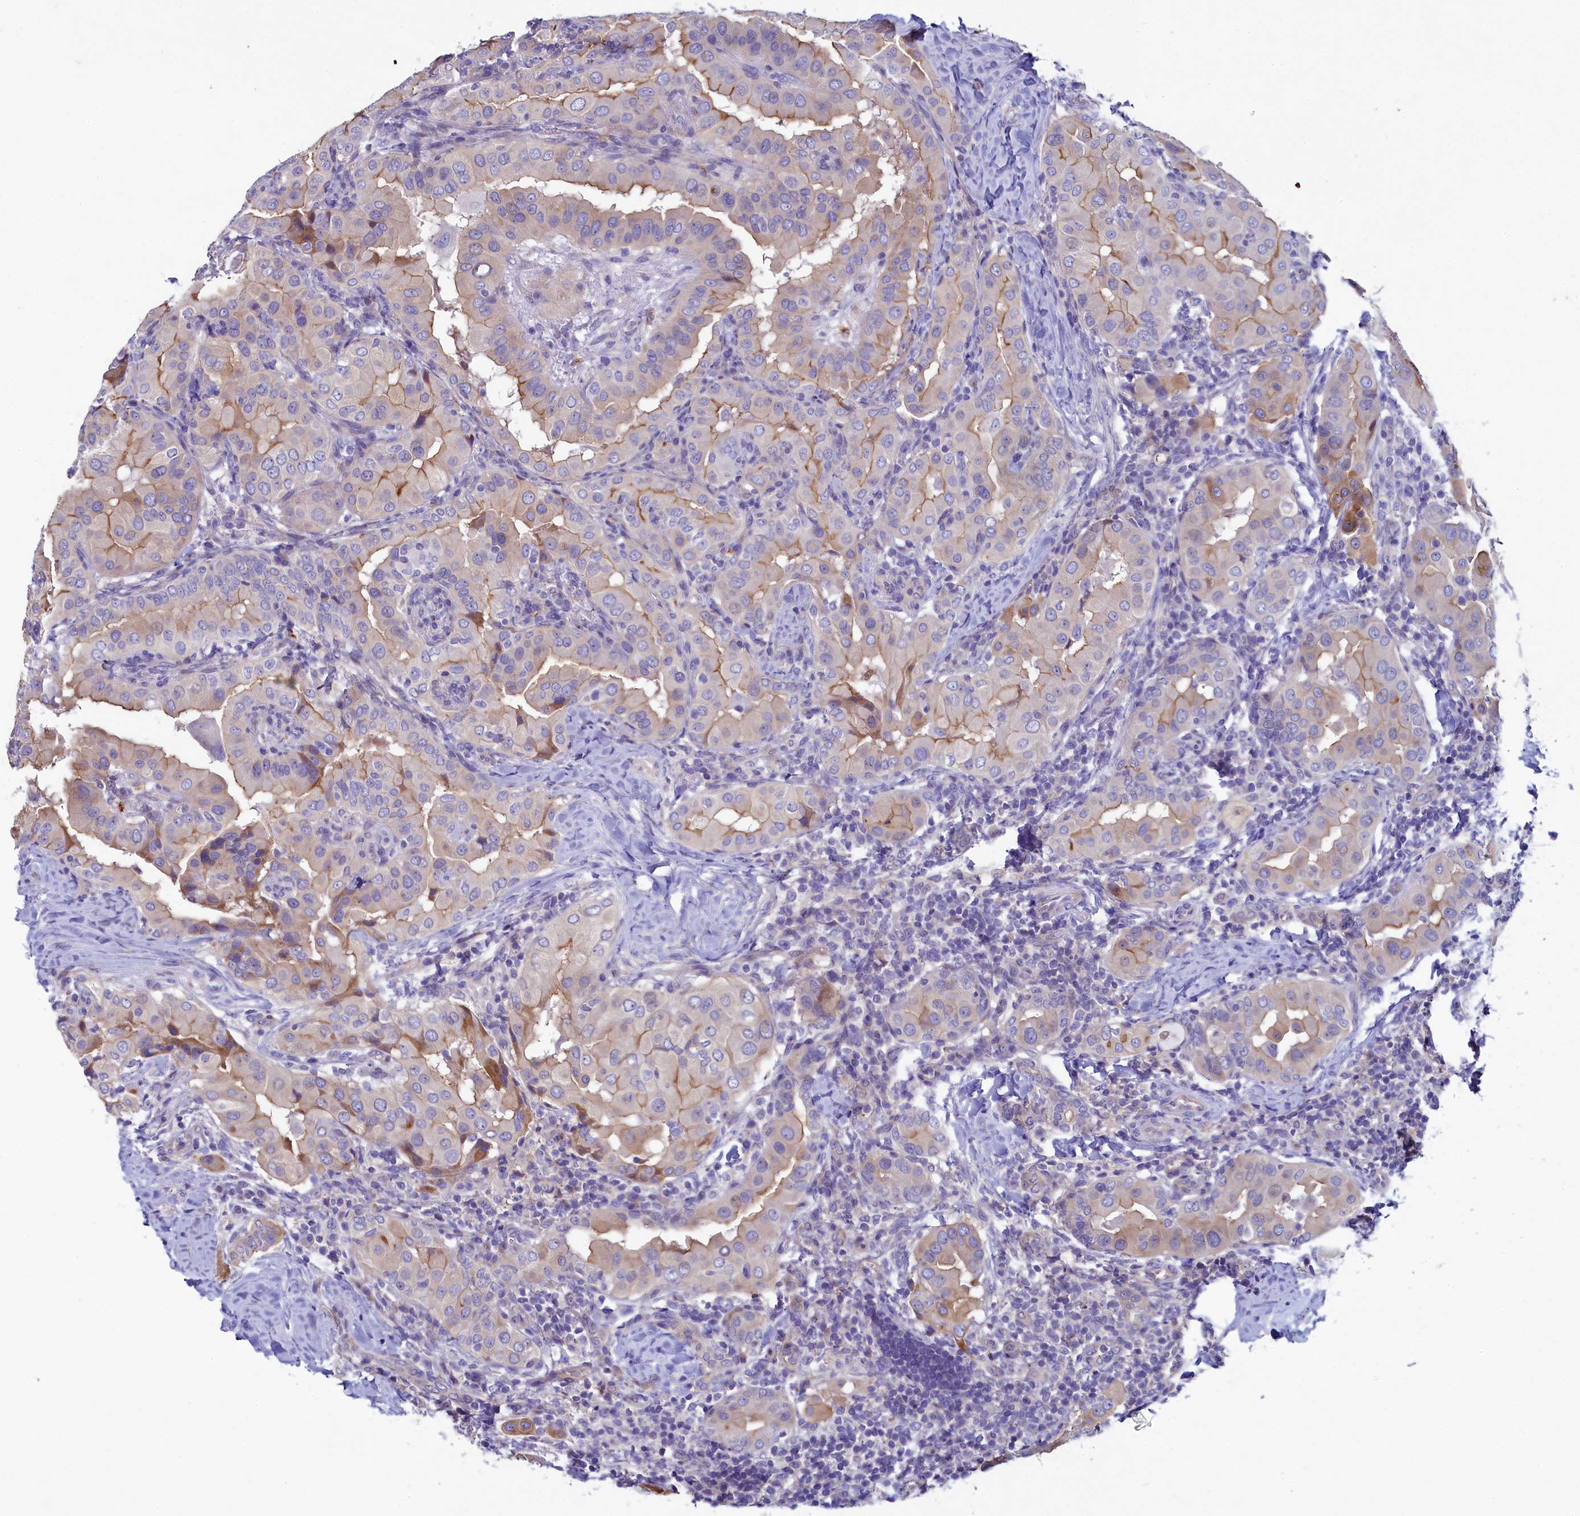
{"staining": {"intensity": "moderate", "quantity": "25%-75%", "location": "cytoplasmic/membranous"}, "tissue": "thyroid cancer", "cell_type": "Tumor cells", "image_type": "cancer", "snomed": [{"axis": "morphology", "description": "Papillary adenocarcinoma, NOS"}, {"axis": "topography", "description": "Thyroid gland"}], "caption": "Moderate cytoplasmic/membranous staining for a protein is present in approximately 25%-75% of tumor cells of papillary adenocarcinoma (thyroid) using IHC.", "gene": "KRBOX5", "patient": {"sex": "male", "age": 33}}